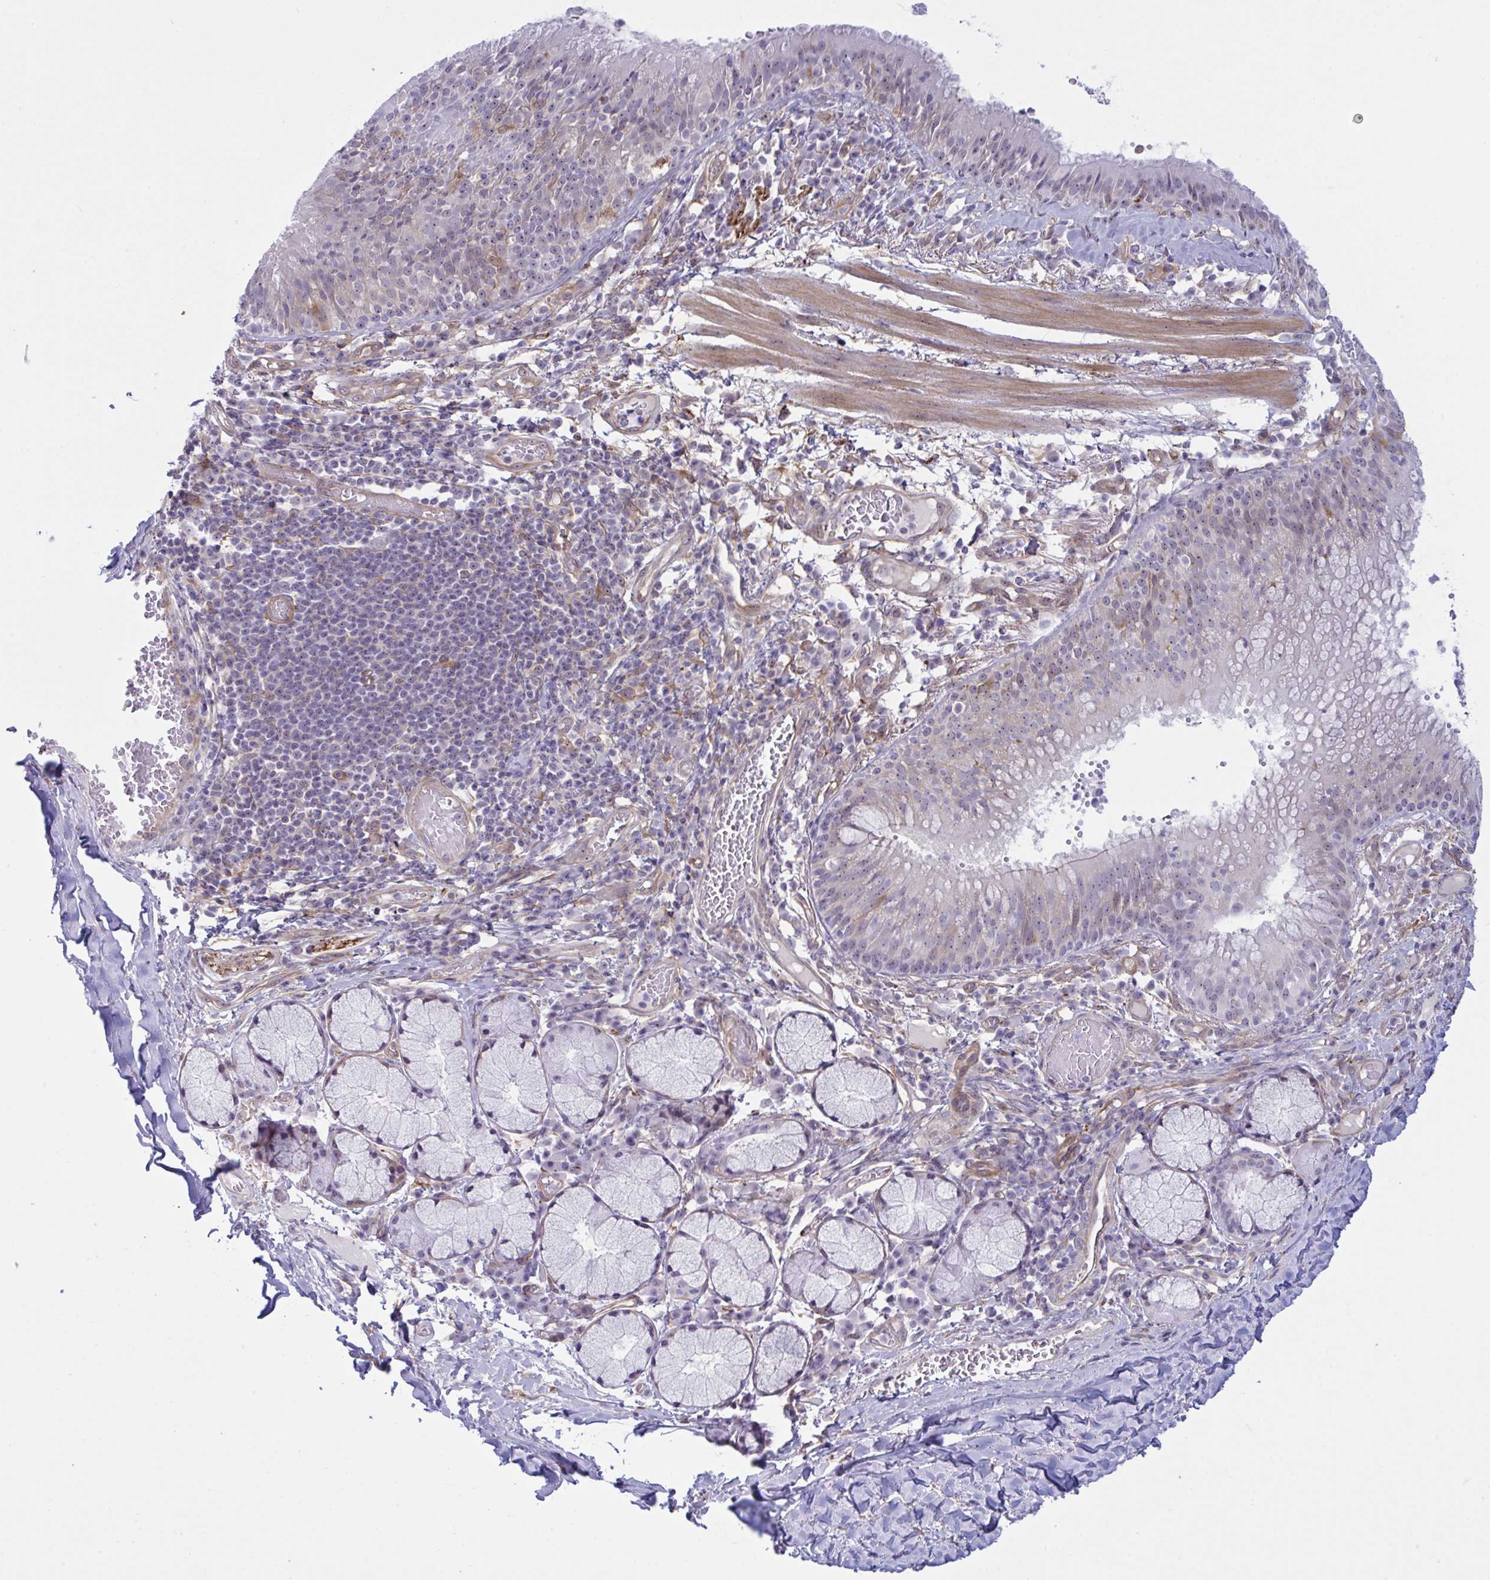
{"staining": {"intensity": "negative", "quantity": "none", "location": "none"}, "tissue": "adipose tissue", "cell_type": "Adipocytes", "image_type": "normal", "snomed": [{"axis": "morphology", "description": "Normal tissue, NOS"}, {"axis": "topography", "description": "Cartilage tissue"}, {"axis": "topography", "description": "Bronchus"}], "caption": "Immunohistochemistry (IHC) of normal adipose tissue shows no expression in adipocytes.", "gene": "PRRT4", "patient": {"sex": "male", "age": 56}}